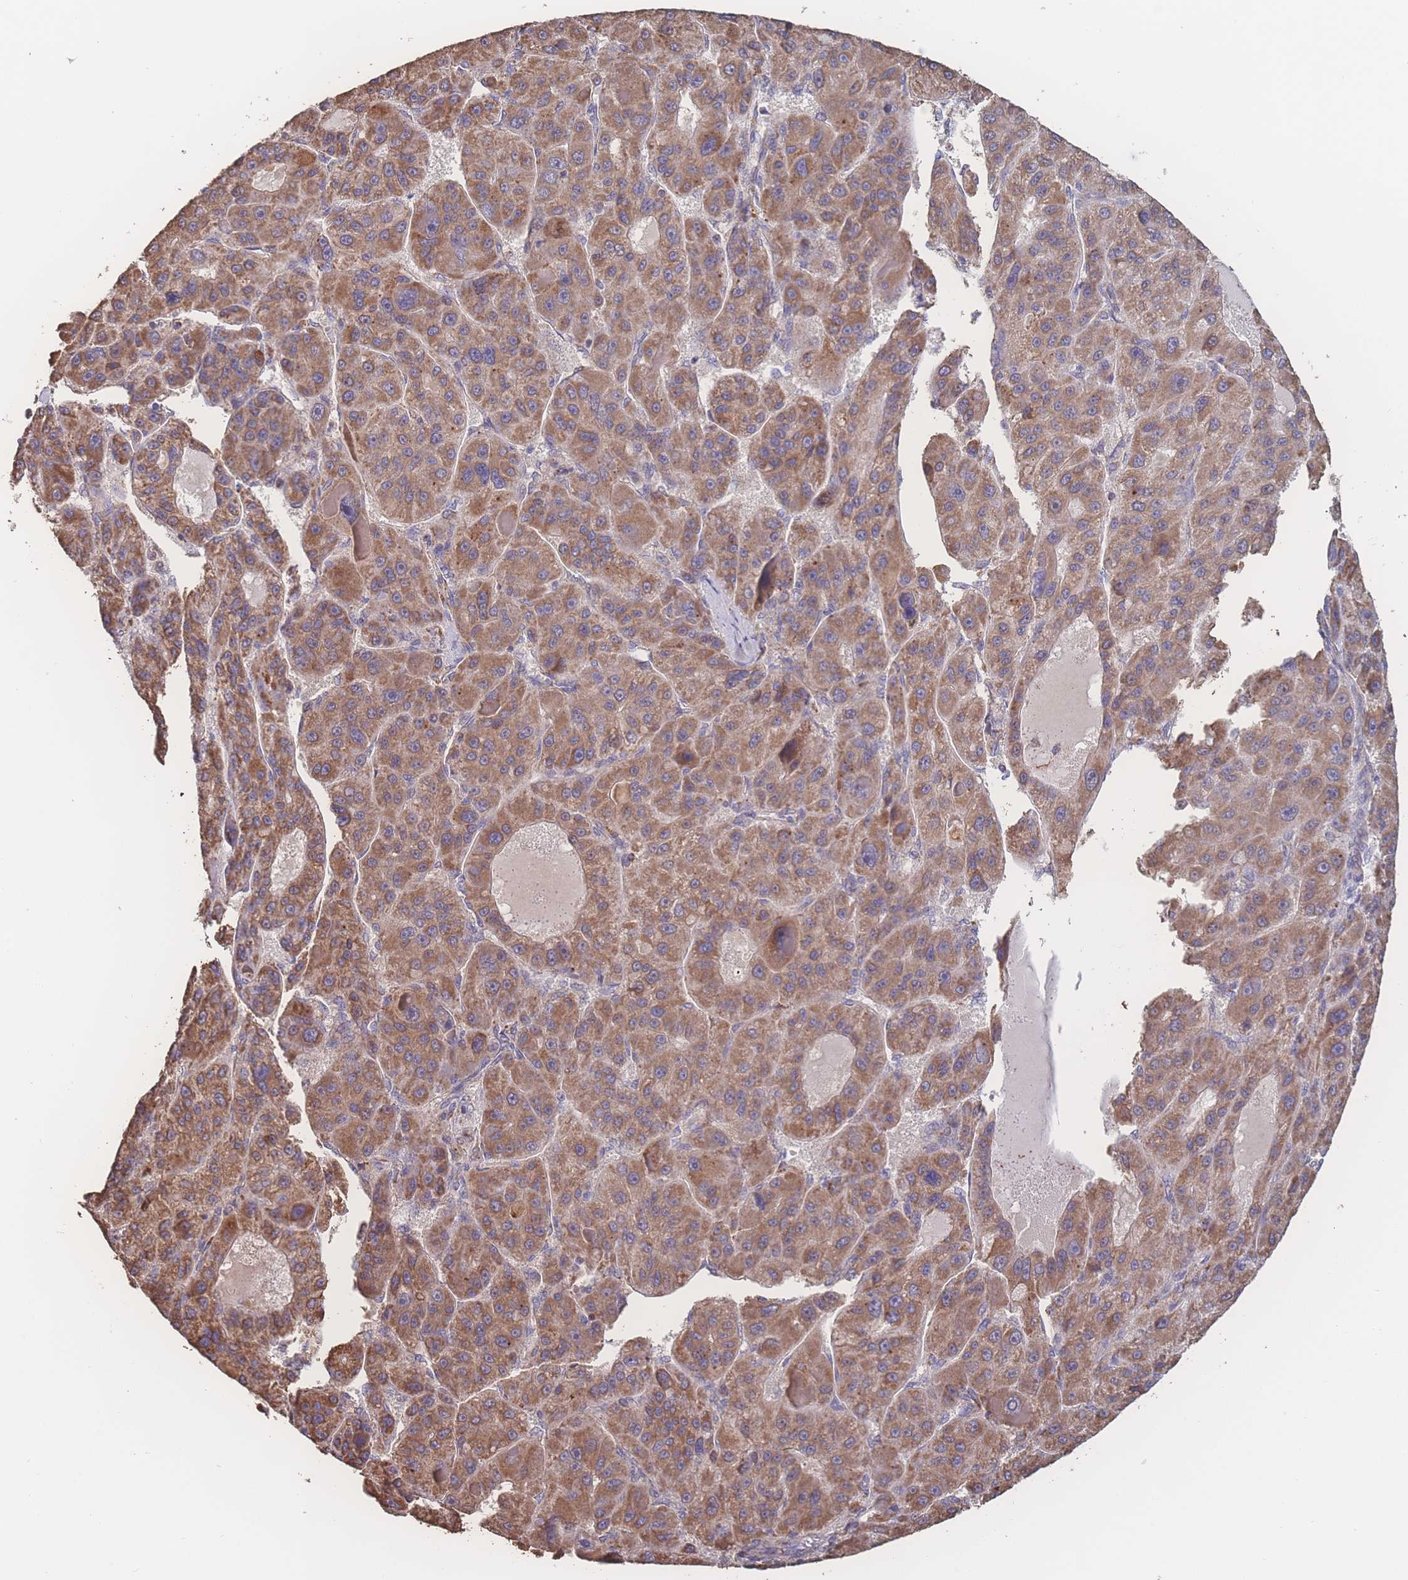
{"staining": {"intensity": "moderate", "quantity": ">75%", "location": "cytoplasmic/membranous"}, "tissue": "liver cancer", "cell_type": "Tumor cells", "image_type": "cancer", "snomed": [{"axis": "morphology", "description": "Carcinoma, Hepatocellular, NOS"}, {"axis": "topography", "description": "Liver"}], "caption": "This is a photomicrograph of immunohistochemistry (IHC) staining of liver cancer (hepatocellular carcinoma), which shows moderate positivity in the cytoplasmic/membranous of tumor cells.", "gene": "SGSM3", "patient": {"sex": "male", "age": 76}}